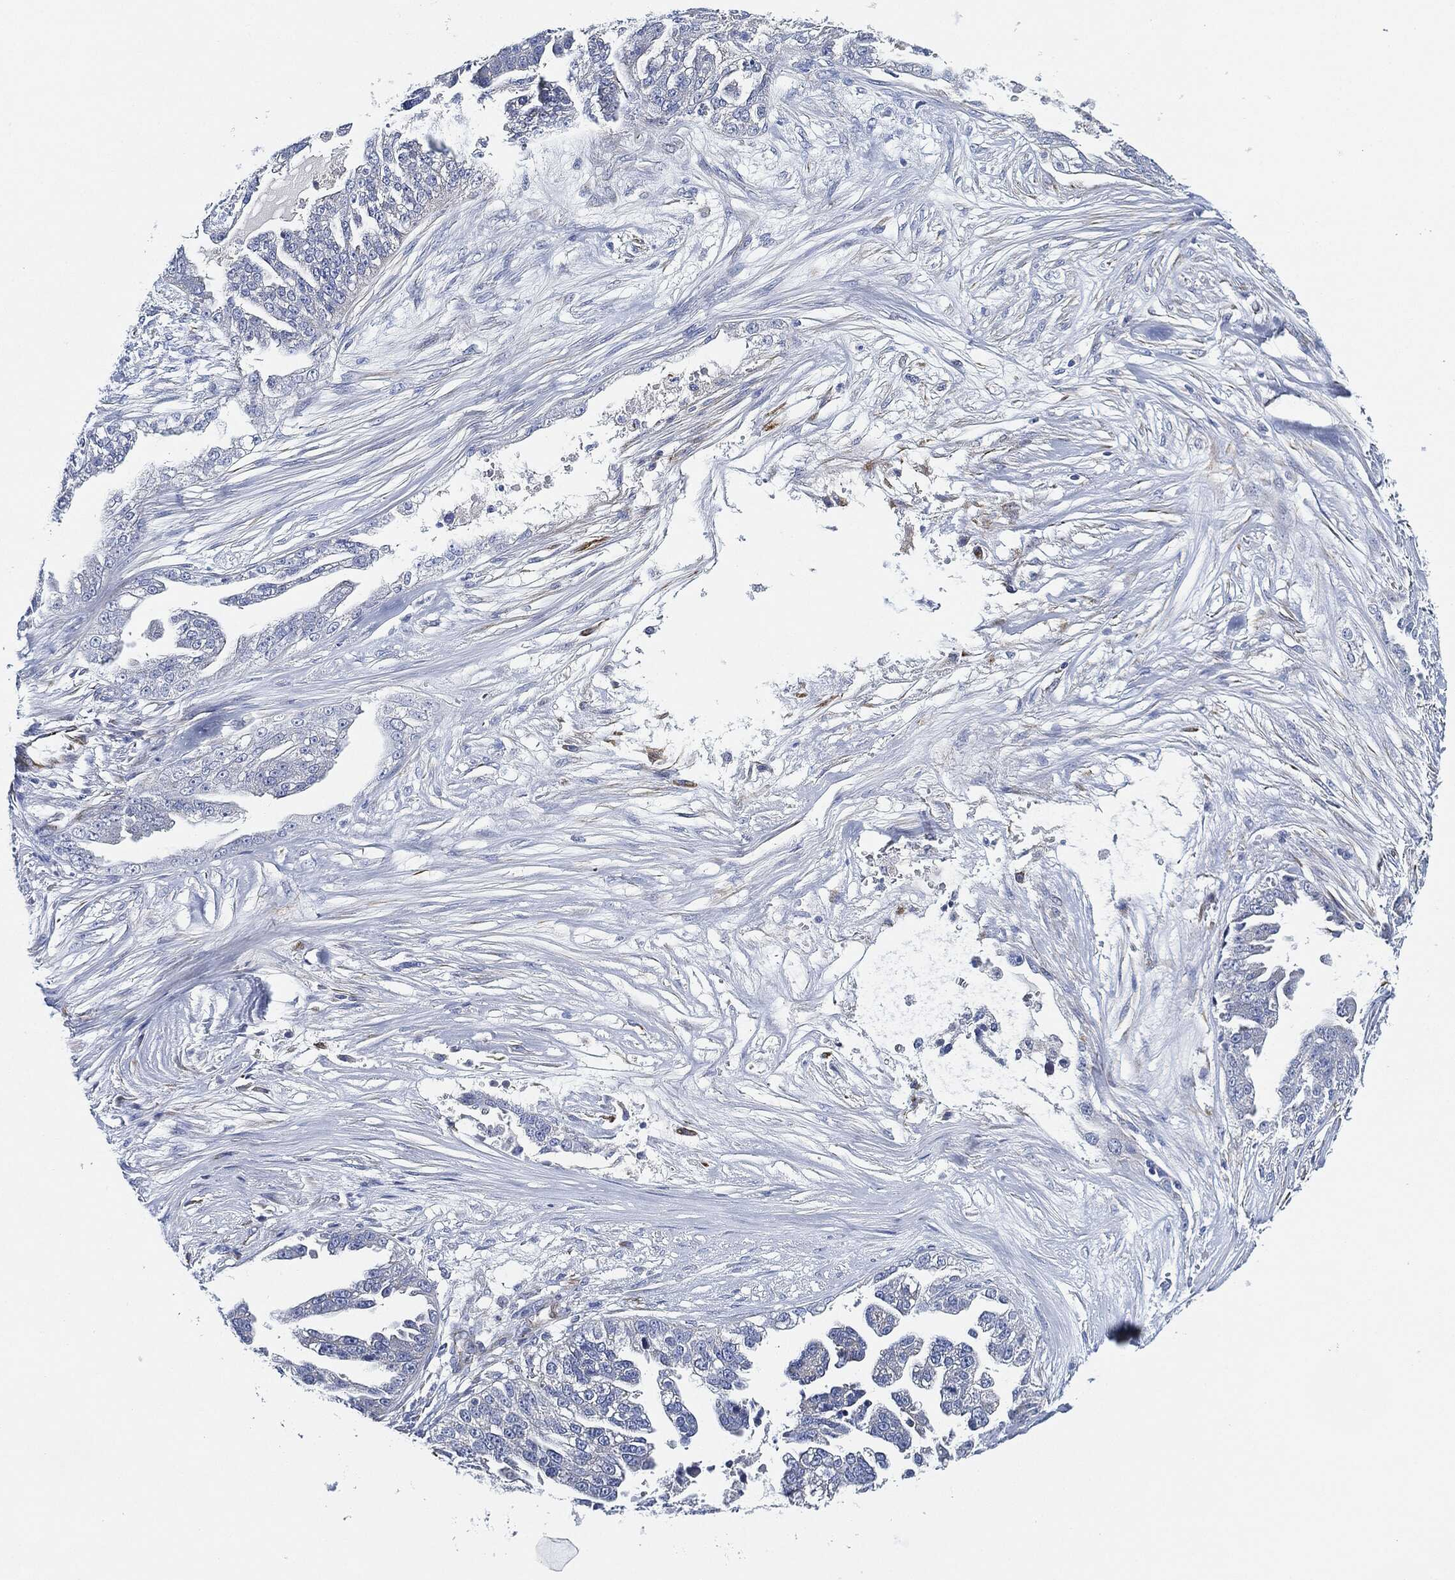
{"staining": {"intensity": "negative", "quantity": "none", "location": "none"}, "tissue": "ovarian cancer", "cell_type": "Tumor cells", "image_type": "cancer", "snomed": [{"axis": "morphology", "description": "Cystadenocarcinoma, serous, NOS"}, {"axis": "topography", "description": "Ovary"}], "caption": "This histopathology image is of ovarian cancer (serous cystadenocarcinoma) stained with immunohistochemistry (IHC) to label a protein in brown with the nuclei are counter-stained blue. There is no expression in tumor cells. (DAB immunohistochemistry with hematoxylin counter stain).", "gene": "THSD1", "patient": {"sex": "female", "age": 58}}